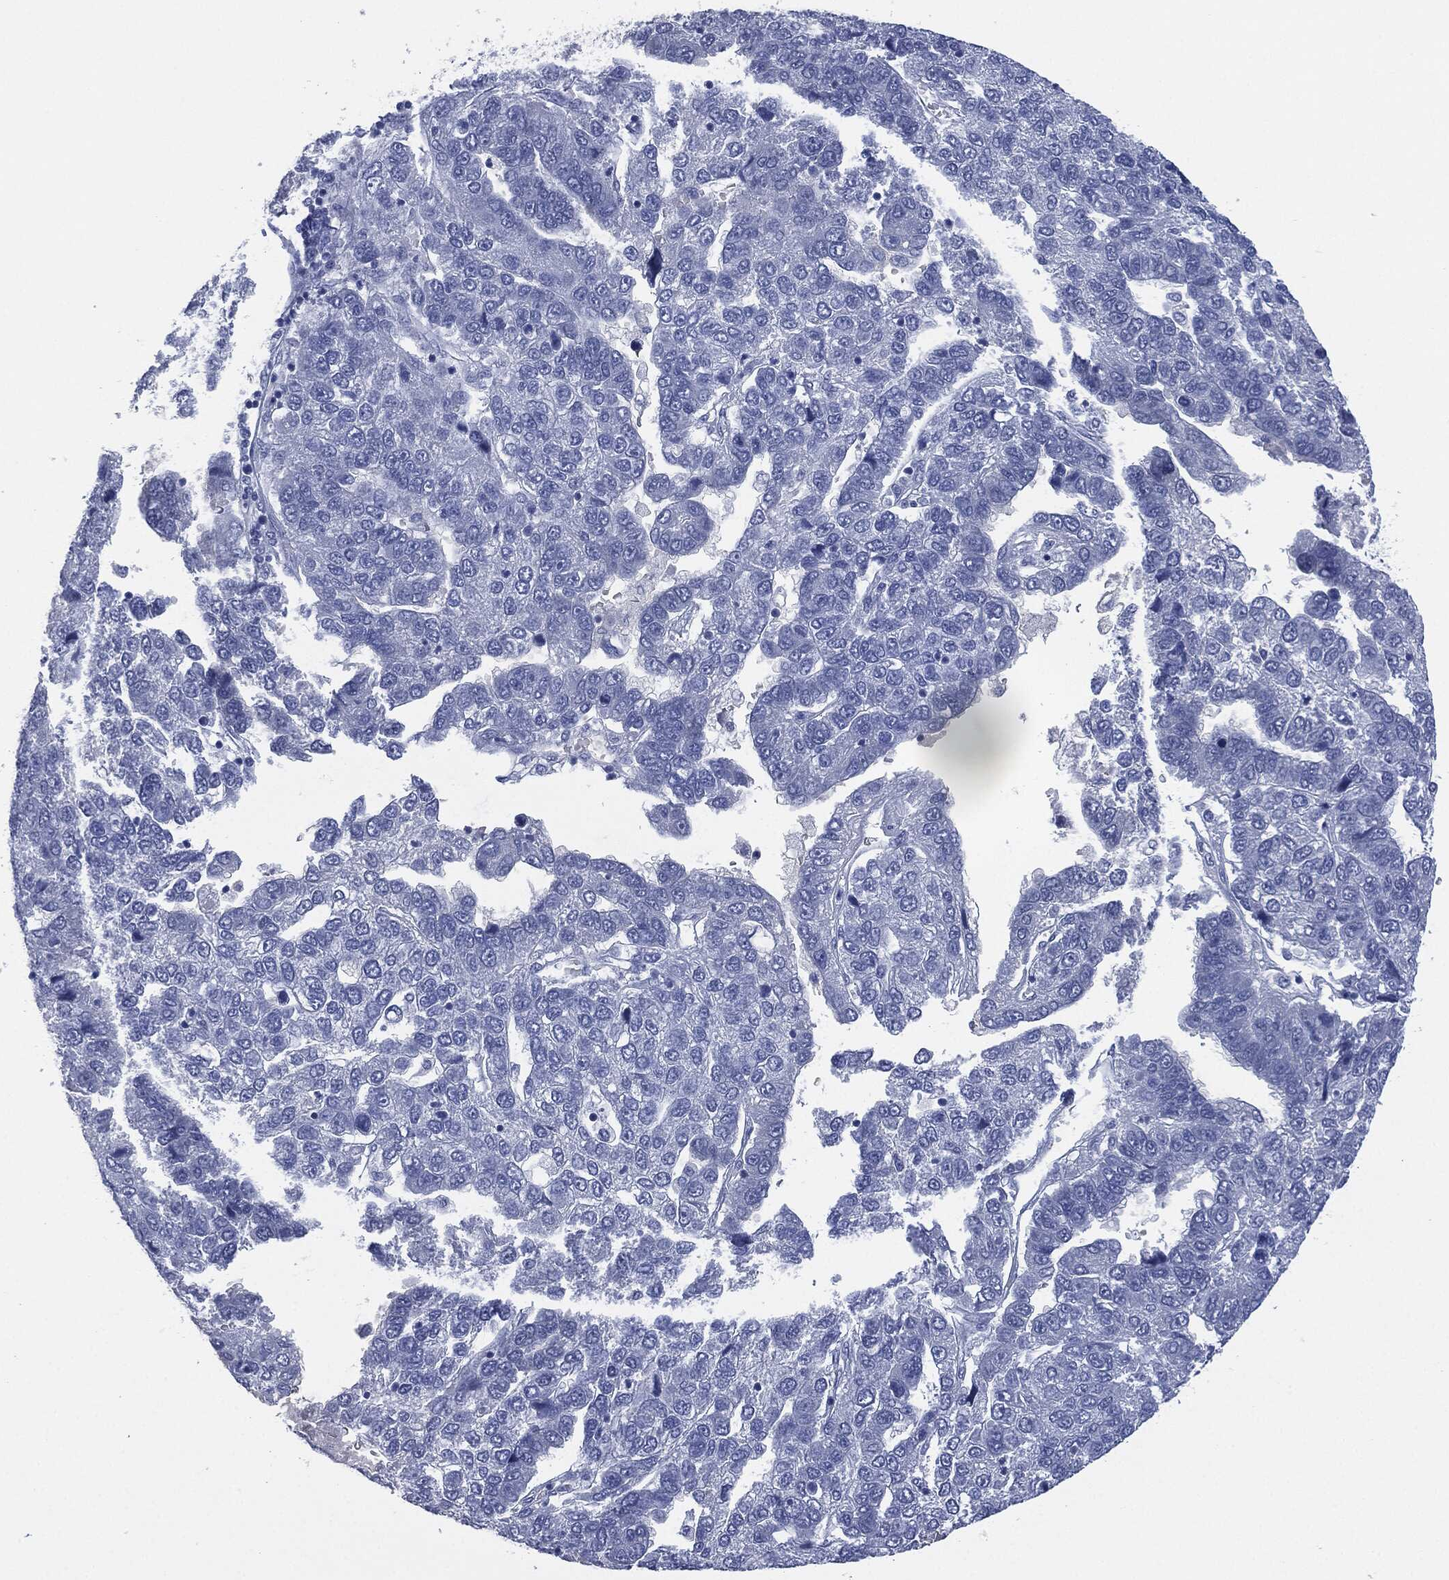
{"staining": {"intensity": "negative", "quantity": "none", "location": "none"}, "tissue": "pancreatic cancer", "cell_type": "Tumor cells", "image_type": "cancer", "snomed": [{"axis": "morphology", "description": "Adenocarcinoma, NOS"}, {"axis": "topography", "description": "Pancreas"}], "caption": "Immunohistochemistry photomicrograph of neoplastic tissue: human pancreatic adenocarcinoma stained with DAB reveals no significant protein staining in tumor cells.", "gene": "MUC16", "patient": {"sex": "female", "age": 61}}